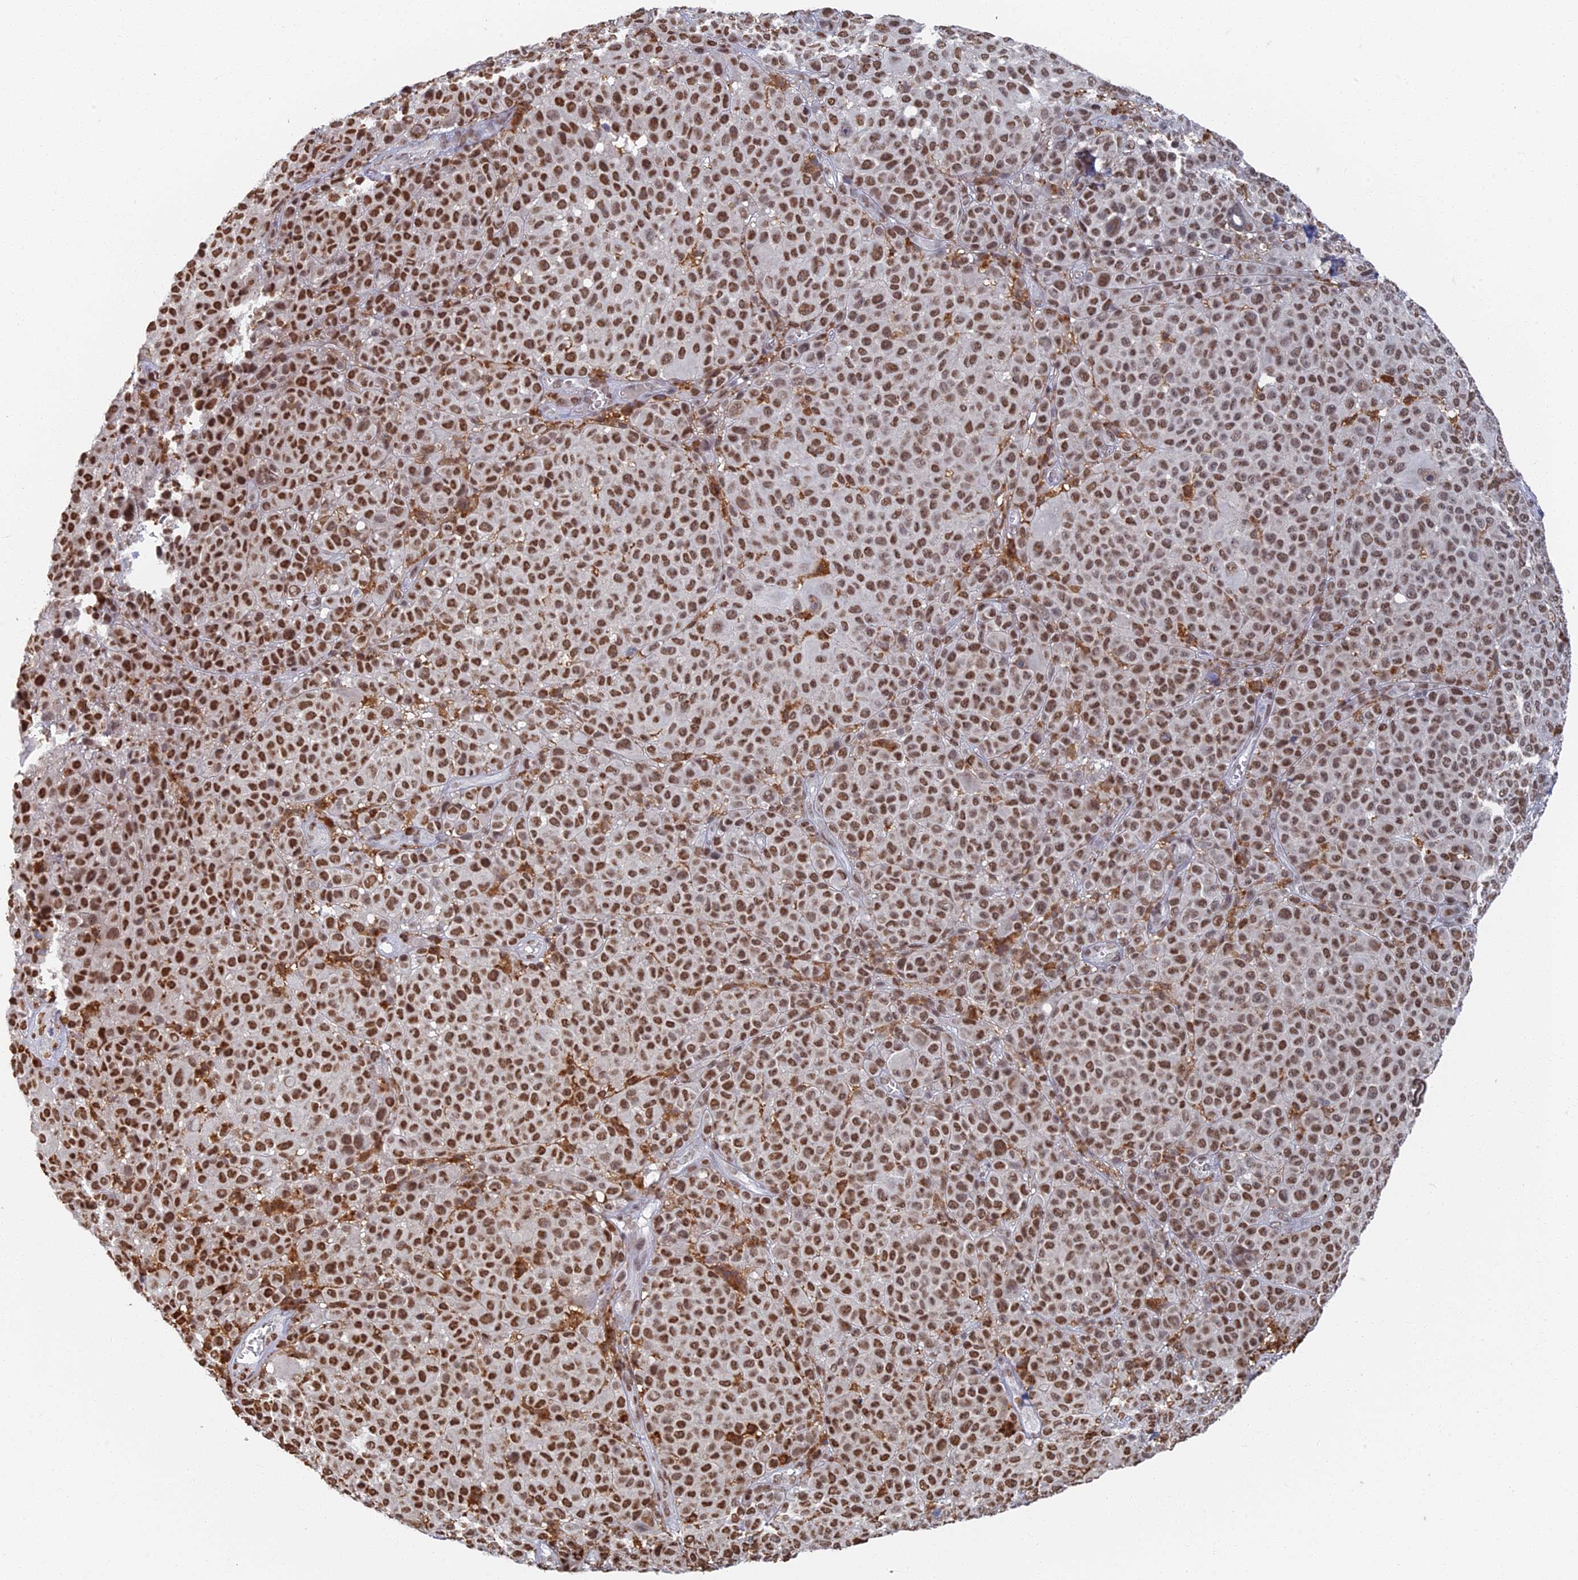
{"staining": {"intensity": "moderate", "quantity": ">75%", "location": "nuclear"}, "tissue": "melanoma", "cell_type": "Tumor cells", "image_type": "cancer", "snomed": [{"axis": "morphology", "description": "Malignant melanoma, NOS"}, {"axis": "topography", "description": "Skin"}], "caption": "Melanoma stained with a protein marker exhibits moderate staining in tumor cells.", "gene": "GPATCH1", "patient": {"sex": "female", "age": 94}}